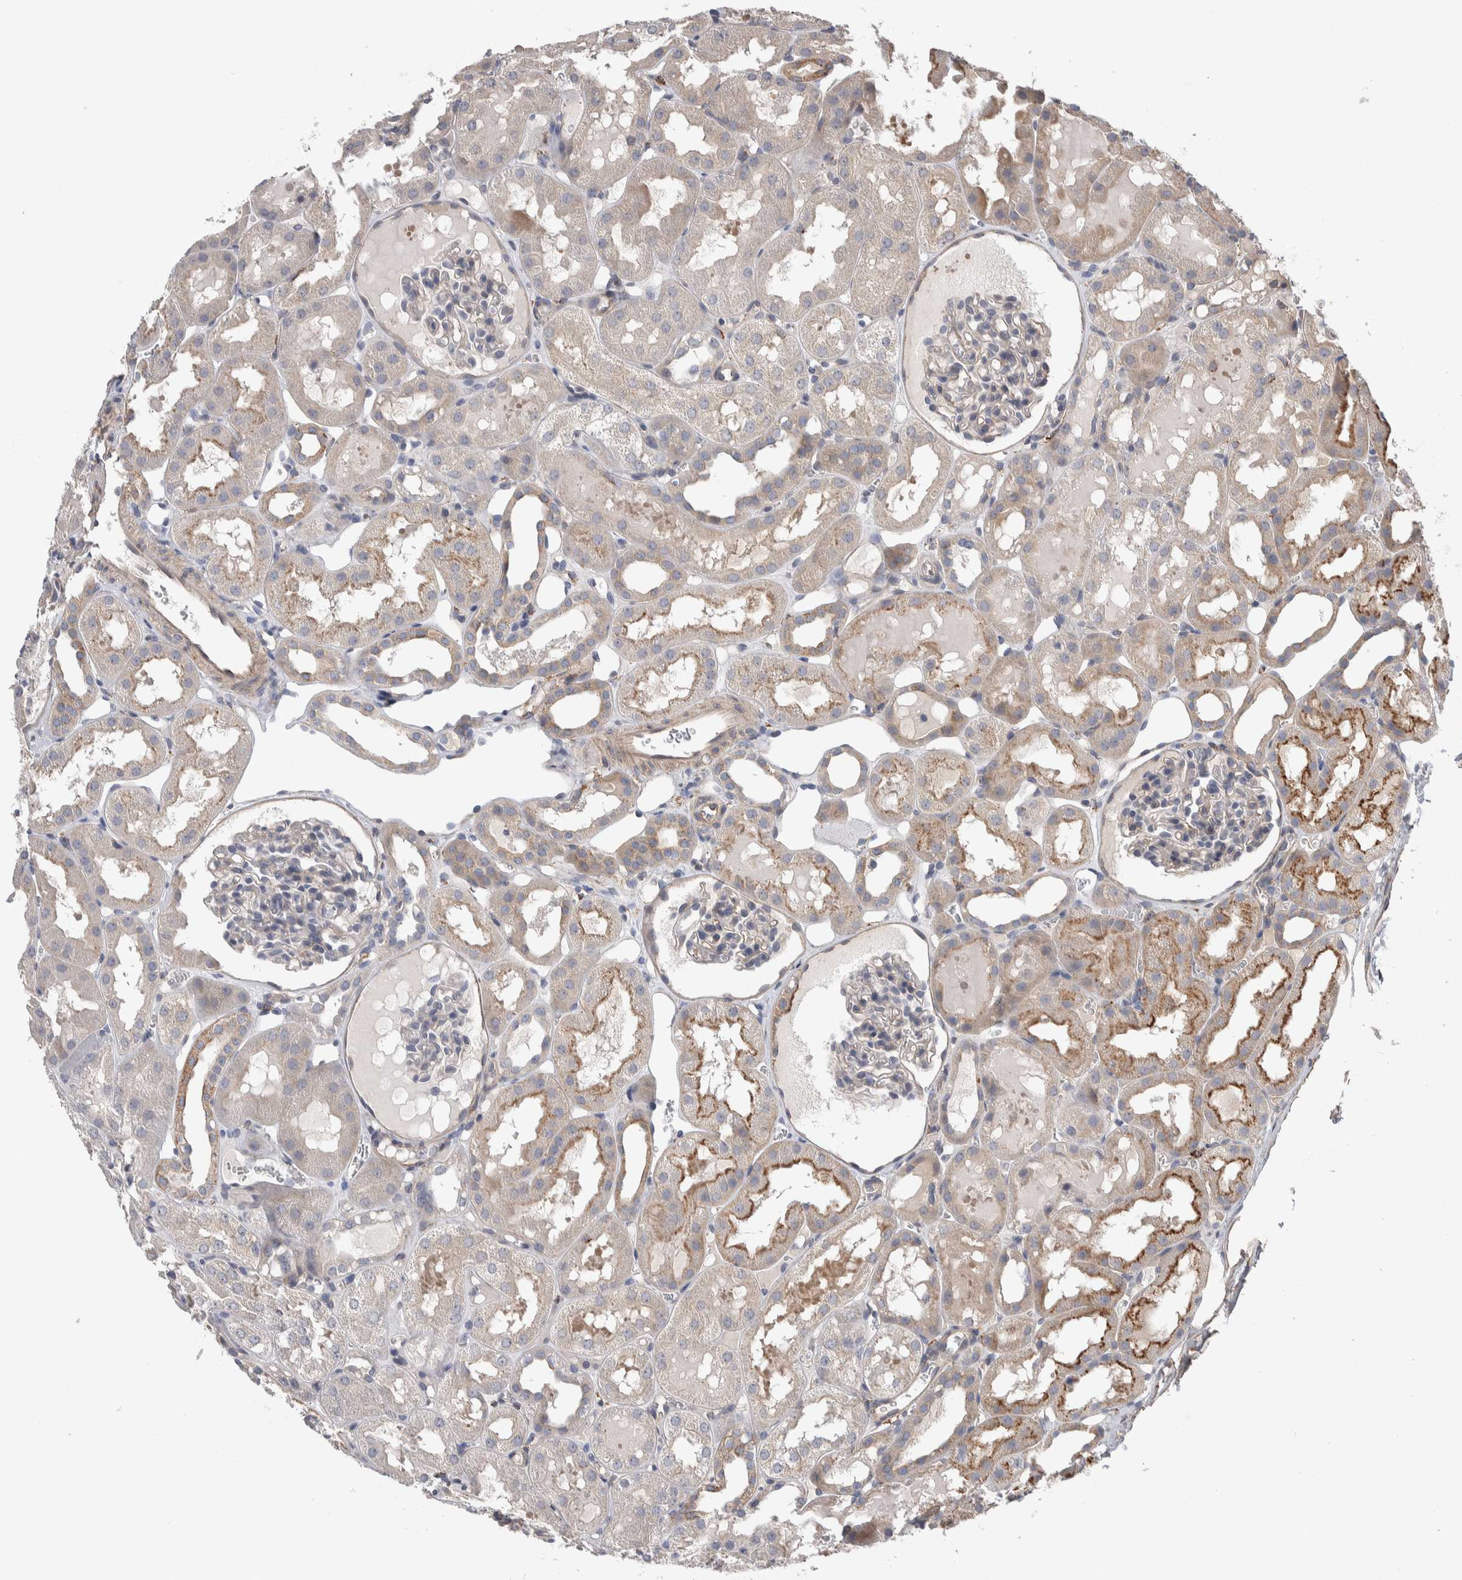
{"staining": {"intensity": "negative", "quantity": "none", "location": "none"}, "tissue": "kidney", "cell_type": "Cells in glomeruli", "image_type": "normal", "snomed": [{"axis": "morphology", "description": "Normal tissue, NOS"}, {"axis": "topography", "description": "Kidney"}, {"axis": "topography", "description": "Urinary bladder"}], "caption": "The image displays no significant expression in cells in glomeruli of kidney.", "gene": "GCNA", "patient": {"sex": "male", "age": 16}}